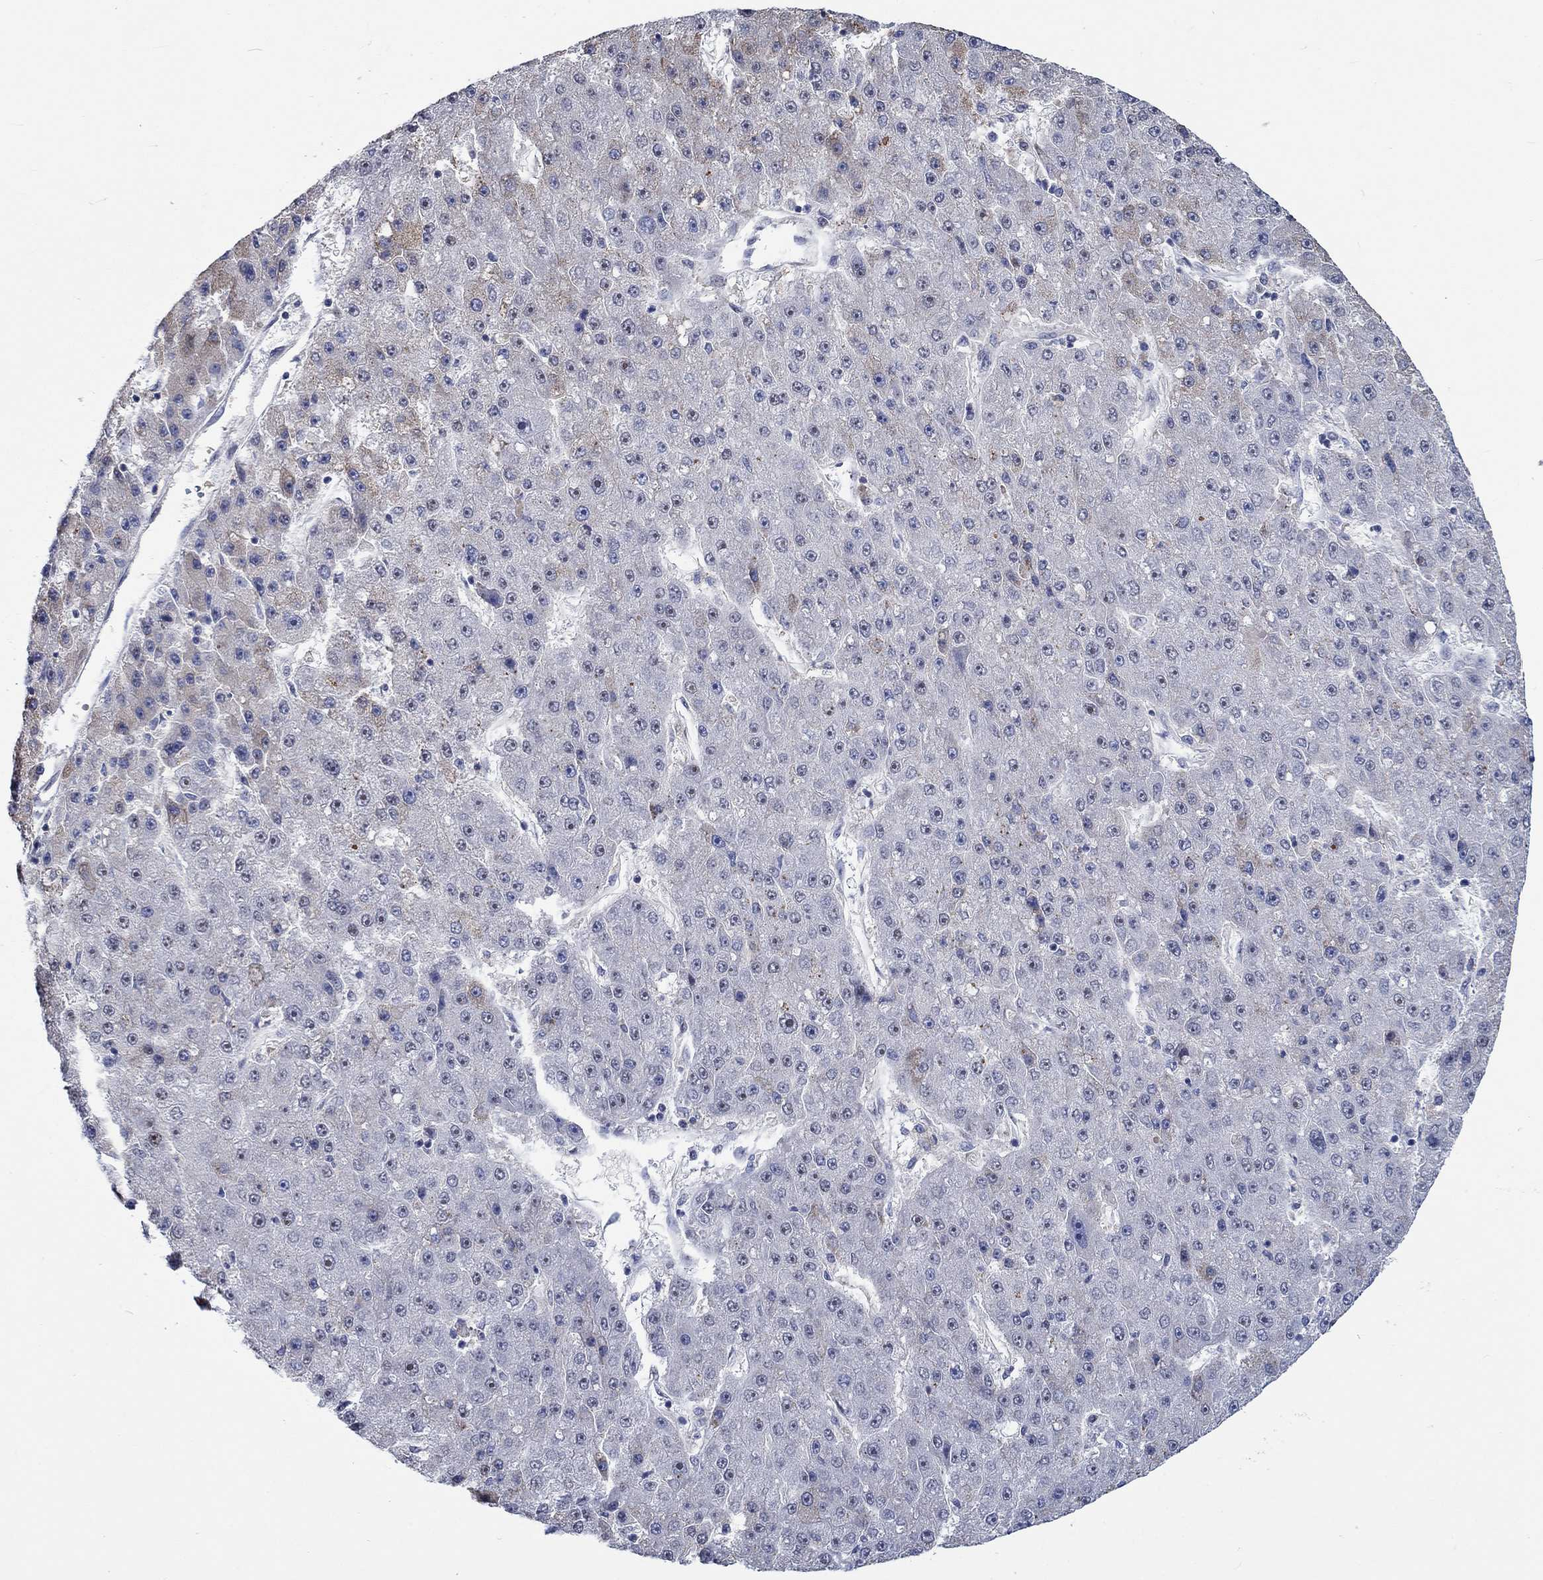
{"staining": {"intensity": "moderate", "quantity": "<25%", "location": "nuclear"}, "tissue": "liver cancer", "cell_type": "Tumor cells", "image_type": "cancer", "snomed": [{"axis": "morphology", "description": "Carcinoma, Hepatocellular, NOS"}, {"axis": "topography", "description": "Liver"}], "caption": "Immunohistochemical staining of hepatocellular carcinoma (liver) reveals moderate nuclear protein staining in about <25% of tumor cells.", "gene": "ZNF446", "patient": {"sex": "male", "age": 67}}